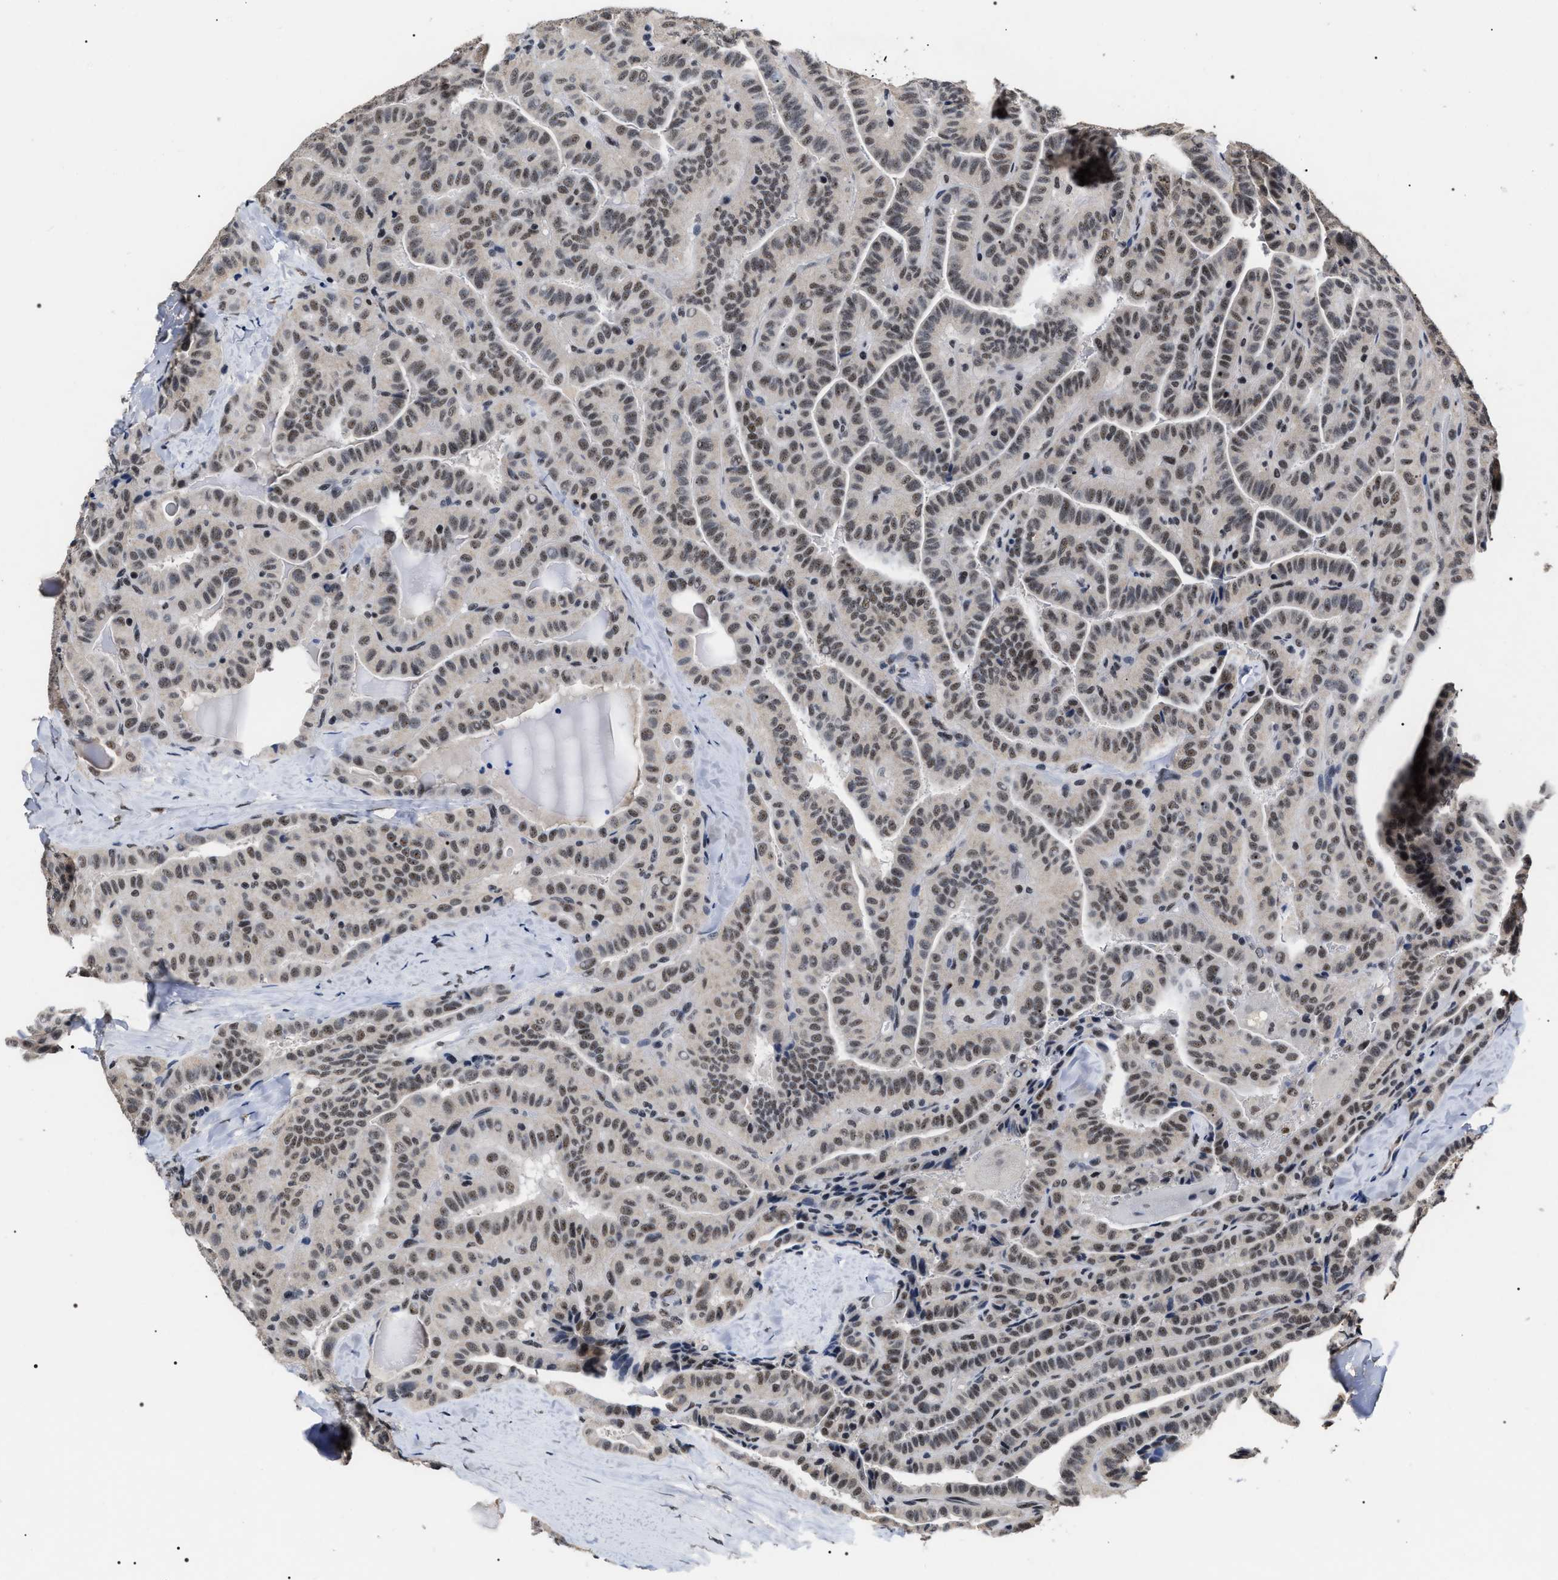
{"staining": {"intensity": "weak", "quantity": ">75%", "location": "nuclear"}, "tissue": "thyroid cancer", "cell_type": "Tumor cells", "image_type": "cancer", "snomed": [{"axis": "morphology", "description": "Papillary adenocarcinoma, NOS"}, {"axis": "topography", "description": "Thyroid gland"}], "caption": "IHC (DAB) staining of thyroid cancer shows weak nuclear protein staining in about >75% of tumor cells.", "gene": "RRP1B", "patient": {"sex": "male", "age": 77}}